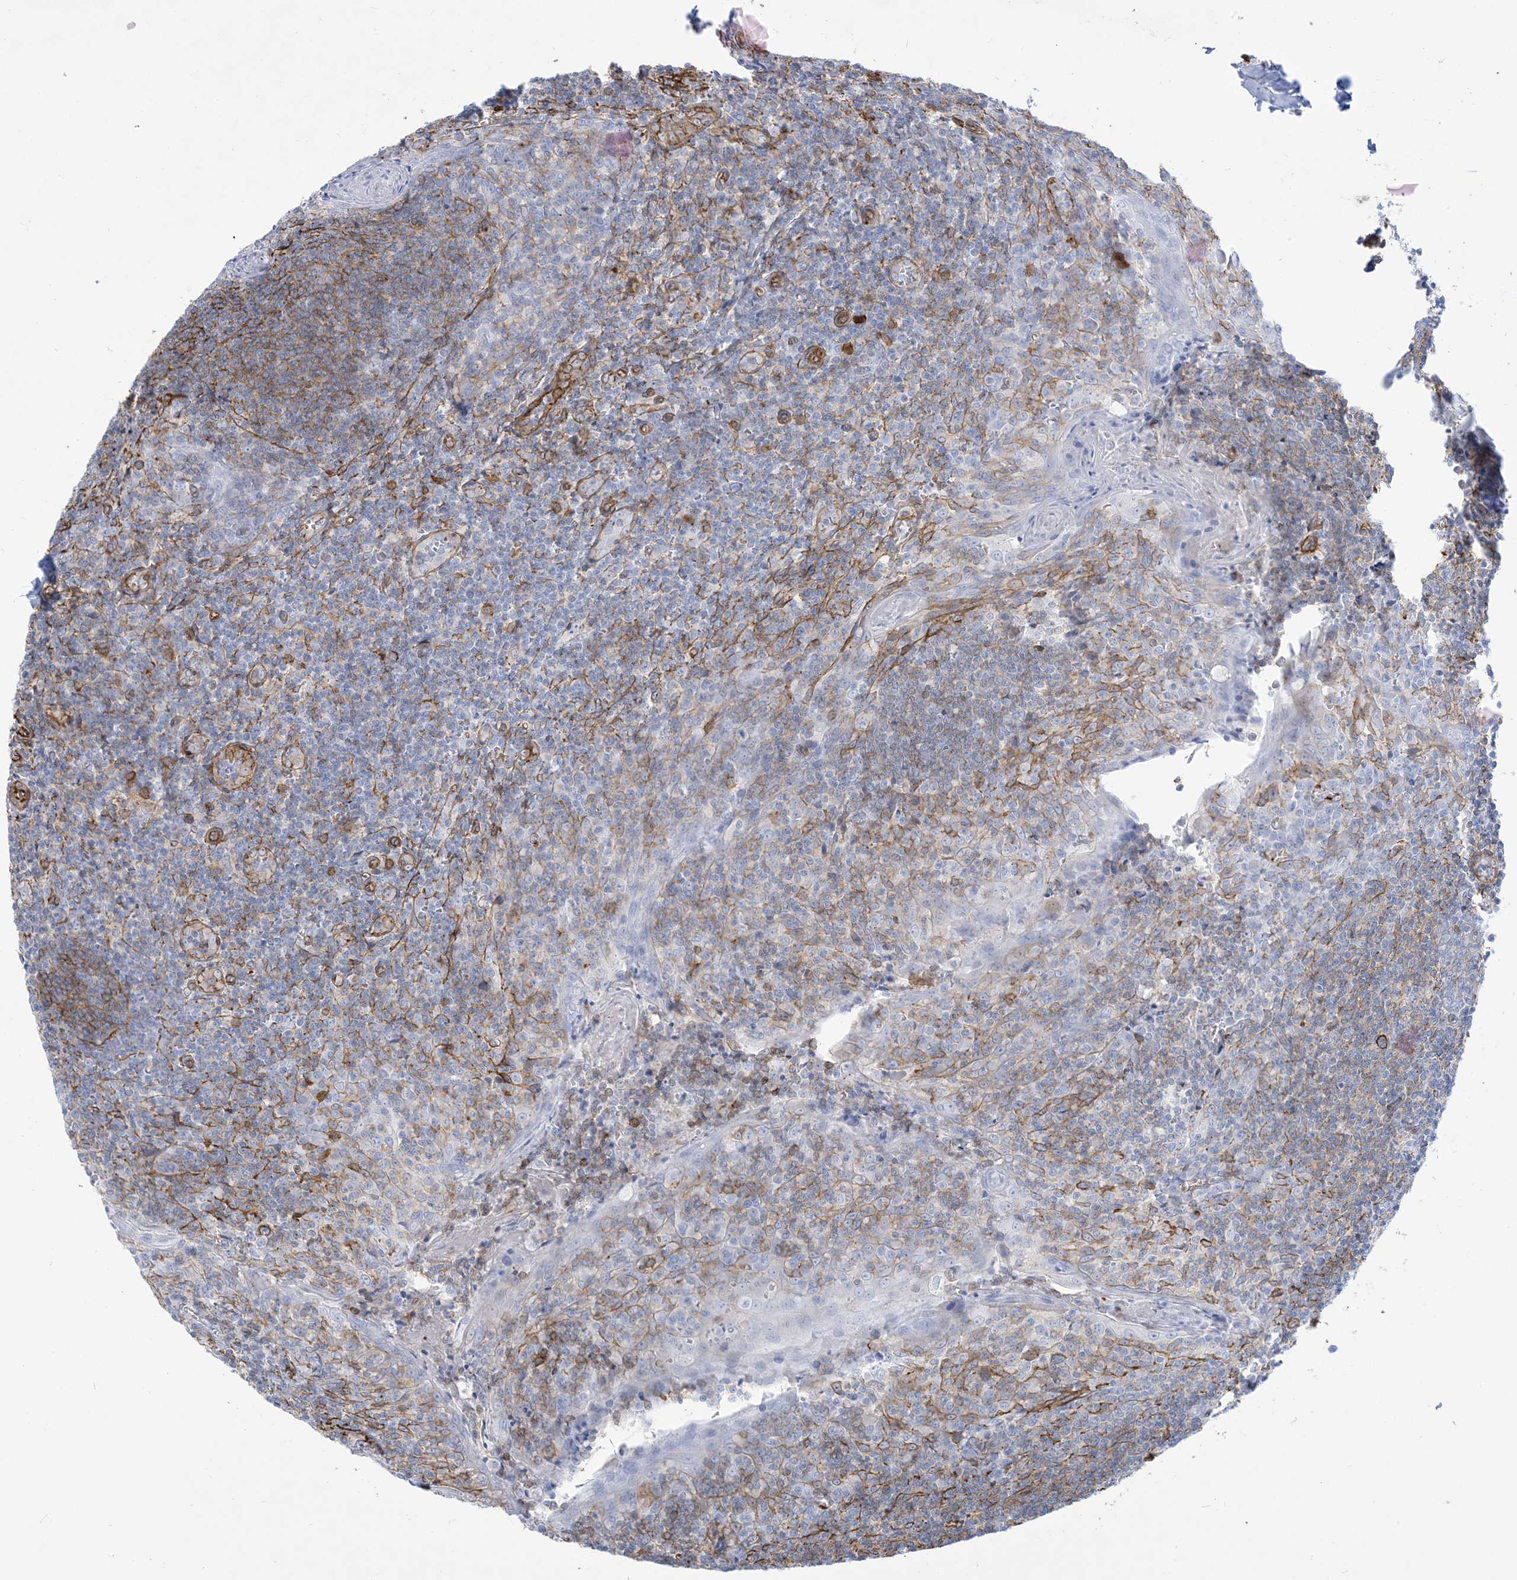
{"staining": {"intensity": "negative", "quantity": "none", "location": "none"}, "tissue": "tonsil", "cell_type": "Germinal center cells", "image_type": "normal", "snomed": [{"axis": "morphology", "description": "Normal tissue, NOS"}, {"axis": "topography", "description": "Tonsil"}], "caption": "High magnification brightfield microscopy of benign tonsil stained with DAB (brown) and counterstained with hematoxylin (blue): germinal center cells show no significant expression.", "gene": "B3GNT7", "patient": {"sex": "male", "age": 27}}